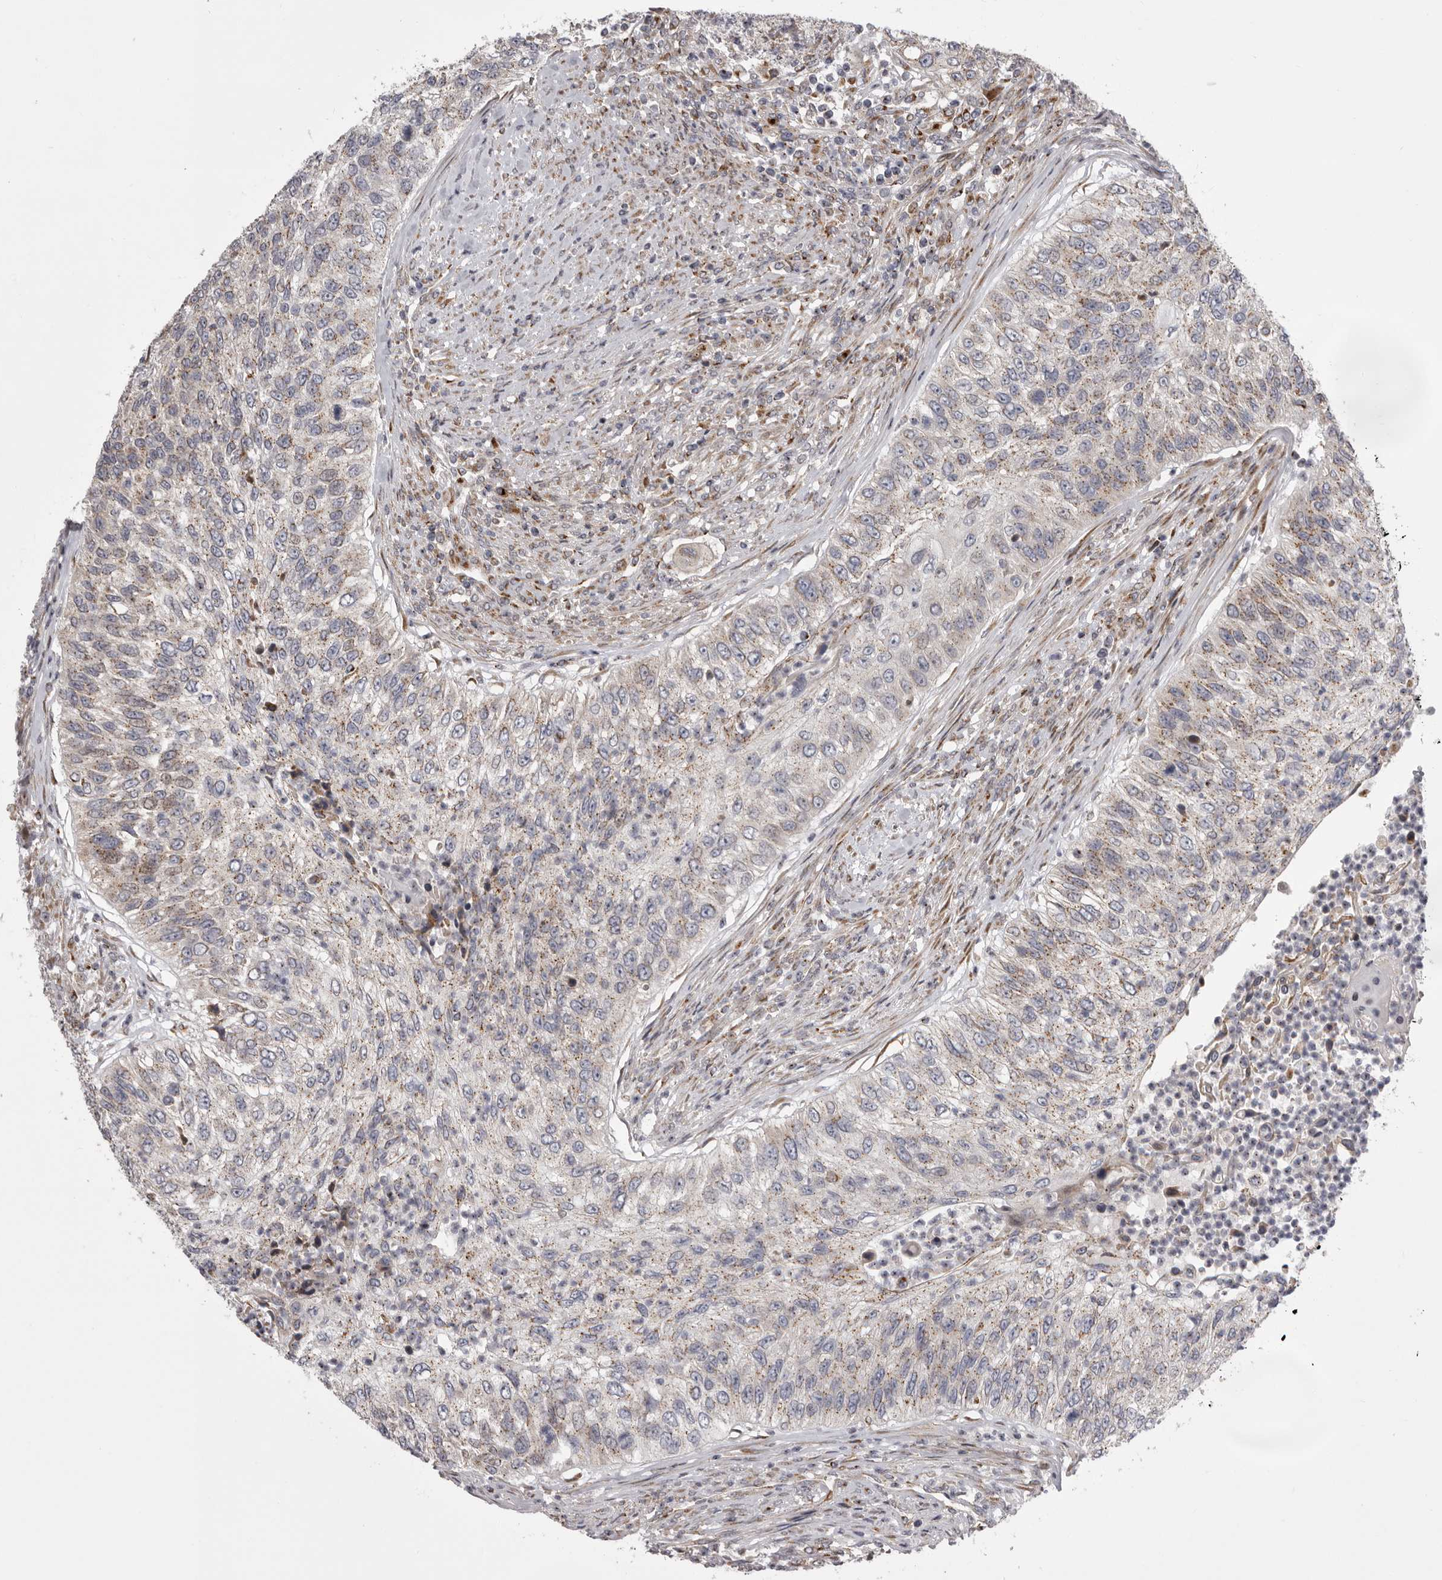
{"staining": {"intensity": "moderate", "quantity": ">75%", "location": "cytoplasmic/membranous"}, "tissue": "urothelial cancer", "cell_type": "Tumor cells", "image_type": "cancer", "snomed": [{"axis": "morphology", "description": "Urothelial carcinoma, High grade"}, {"axis": "topography", "description": "Urinary bladder"}], "caption": "Immunohistochemistry staining of urothelial carcinoma (high-grade), which shows medium levels of moderate cytoplasmic/membranous positivity in approximately >75% of tumor cells indicating moderate cytoplasmic/membranous protein positivity. The staining was performed using DAB (3,3'-diaminobenzidine) (brown) for protein detection and nuclei were counterstained in hematoxylin (blue).", "gene": "WDR47", "patient": {"sex": "female", "age": 60}}